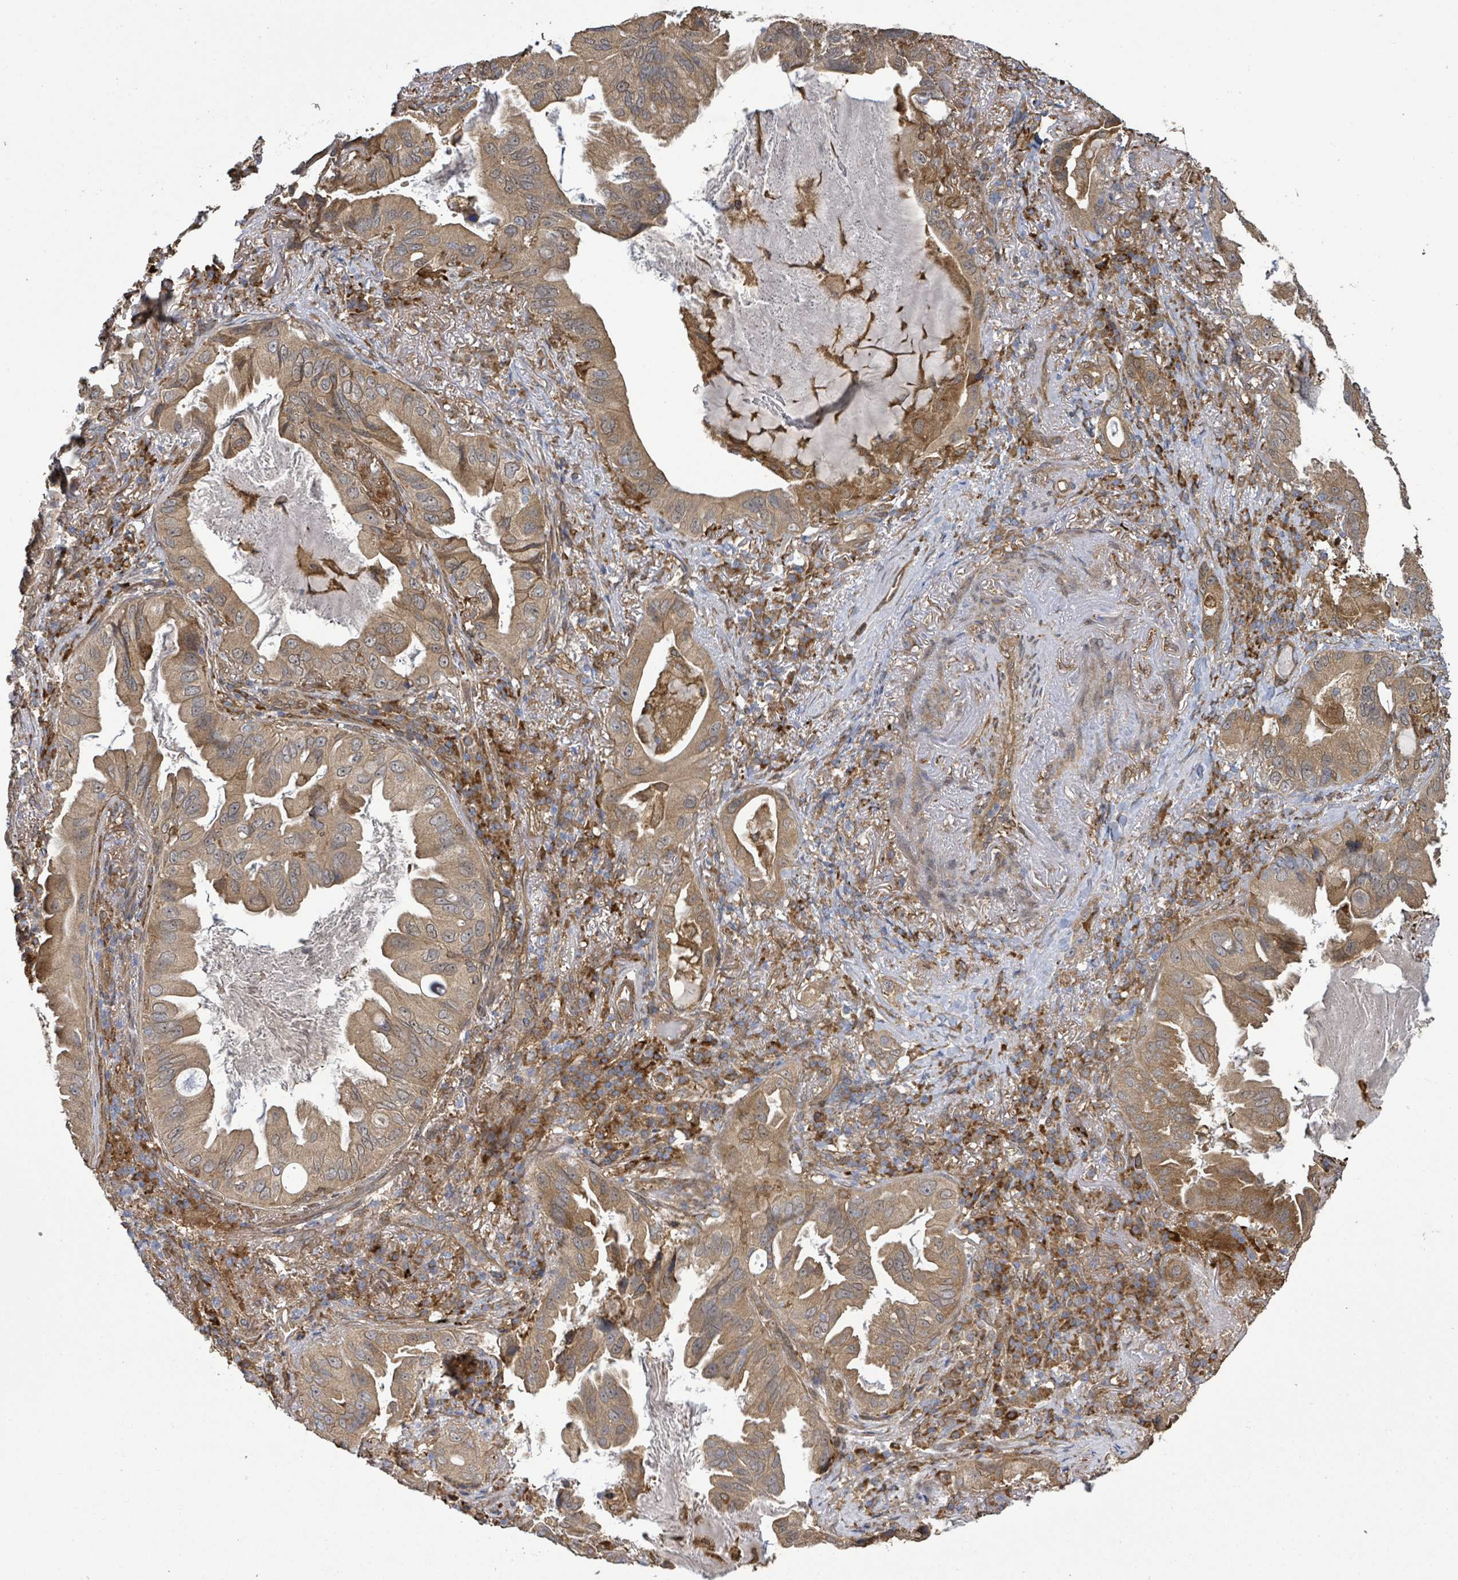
{"staining": {"intensity": "moderate", "quantity": ">75%", "location": "cytoplasmic/membranous"}, "tissue": "lung cancer", "cell_type": "Tumor cells", "image_type": "cancer", "snomed": [{"axis": "morphology", "description": "Adenocarcinoma, NOS"}, {"axis": "topography", "description": "Lung"}], "caption": "There is medium levels of moderate cytoplasmic/membranous positivity in tumor cells of lung cancer (adenocarcinoma), as demonstrated by immunohistochemical staining (brown color).", "gene": "ARPIN", "patient": {"sex": "female", "age": 69}}